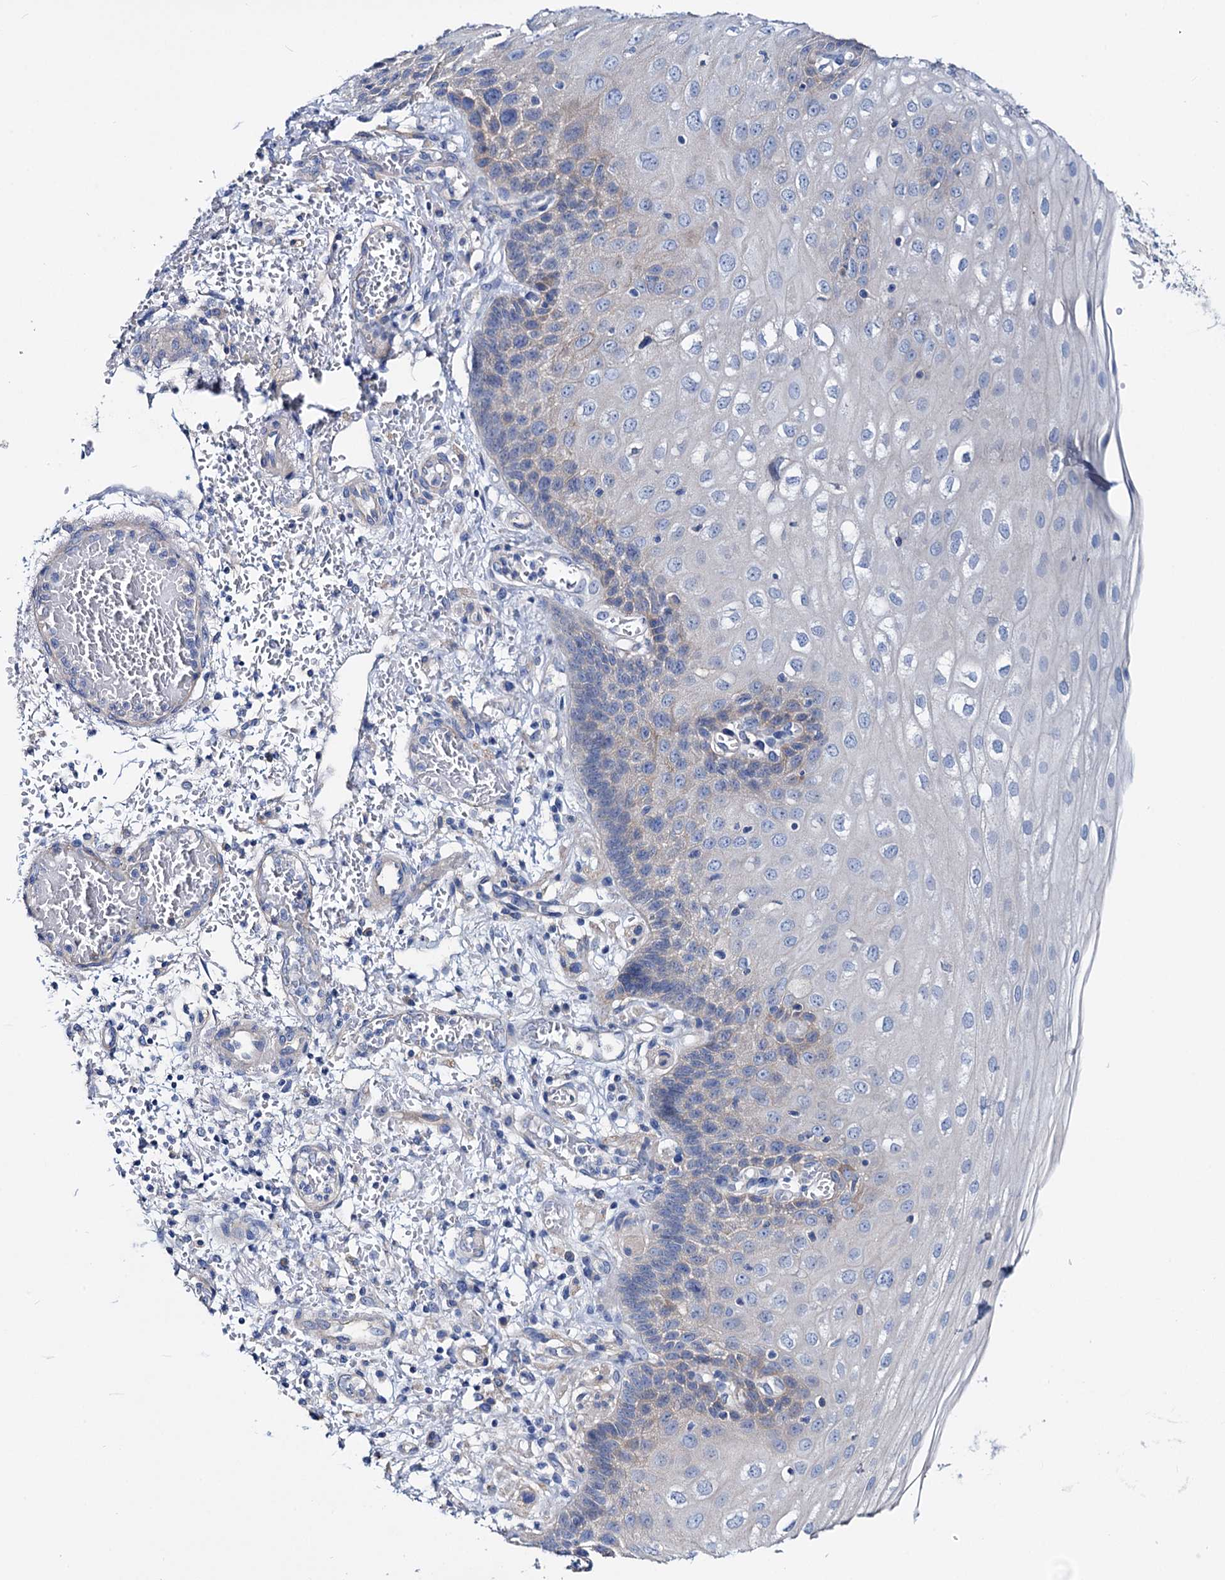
{"staining": {"intensity": "weak", "quantity": "<25%", "location": "cytoplasmic/membranous"}, "tissue": "esophagus", "cell_type": "Squamous epithelial cells", "image_type": "normal", "snomed": [{"axis": "morphology", "description": "Normal tissue, NOS"}, {"axis": "topography", "description": "Esophagus"}], "caption": "High power microscopy photomicrograph of an IHC histopathology image of normal esophagus, revealing no significant expression in squamous epithelial cells. (DAB (3,3'-diaminobenzidine) immunohistochemistry (IHC) with hematoxylin counter stain).", "gene": "DYDC2", "patient": {"sex": "male", "age": 81}}